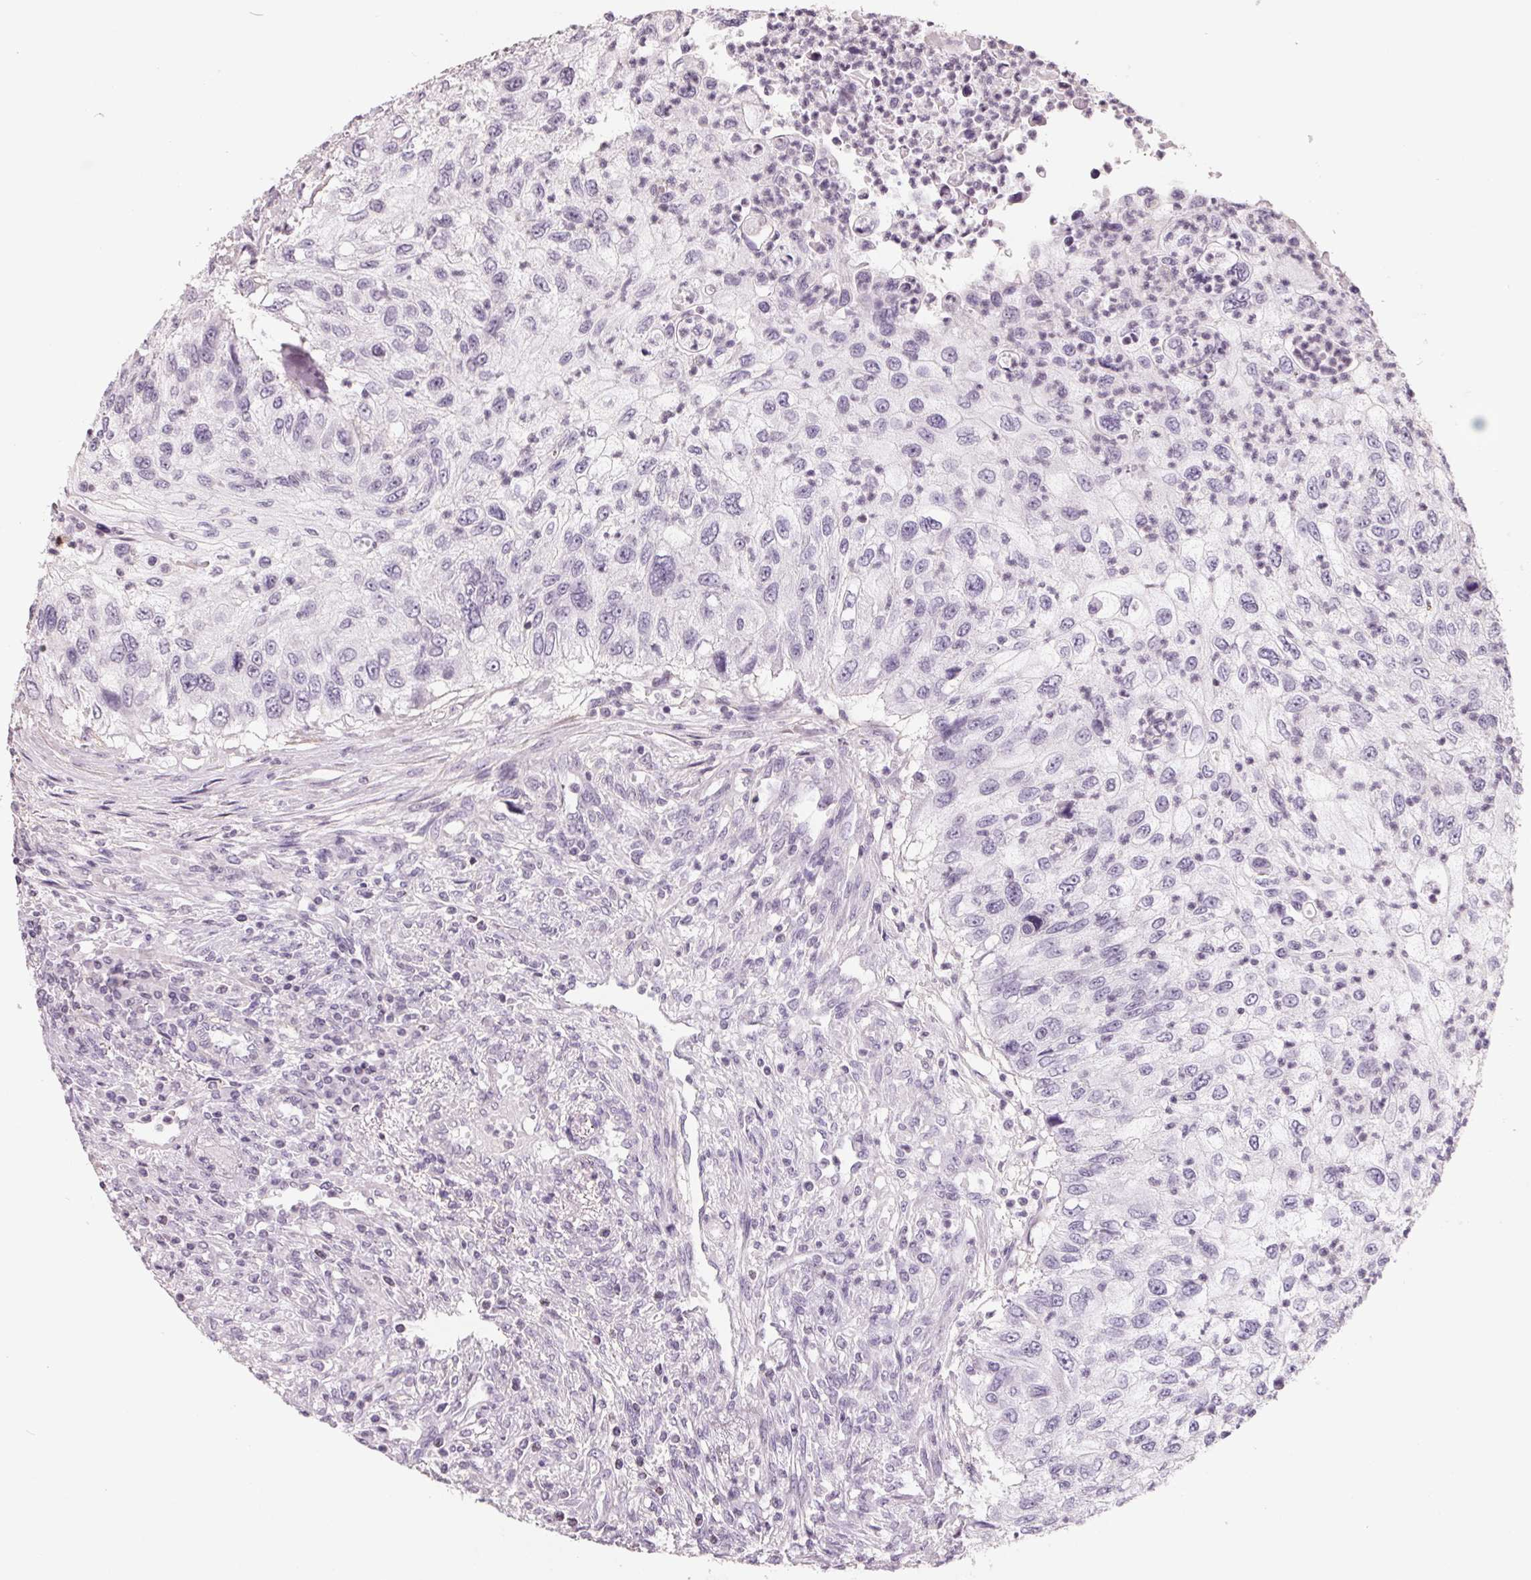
{"staining": {"intensity": "negative", "quantity": "none", "location": "none"}, "tissue": "urothelial cancer", "cell_type": "Tumor cells", "image_type": "cancer", "snomed": [{"axis": "morphology", "description": "Urothelial carcinoma, High grade"}, {"axis": "topography", "description": "Urinary bladder"}], "caption": "IHC histopathology image of neoplastic tissue: urothelial cancer stained with DAB (3,3'-diaminobenzidine) reveals no significant protein positivity in tumor cells.", "gene": "FTCD", "patient": {"sex": "female", "age": 60}}